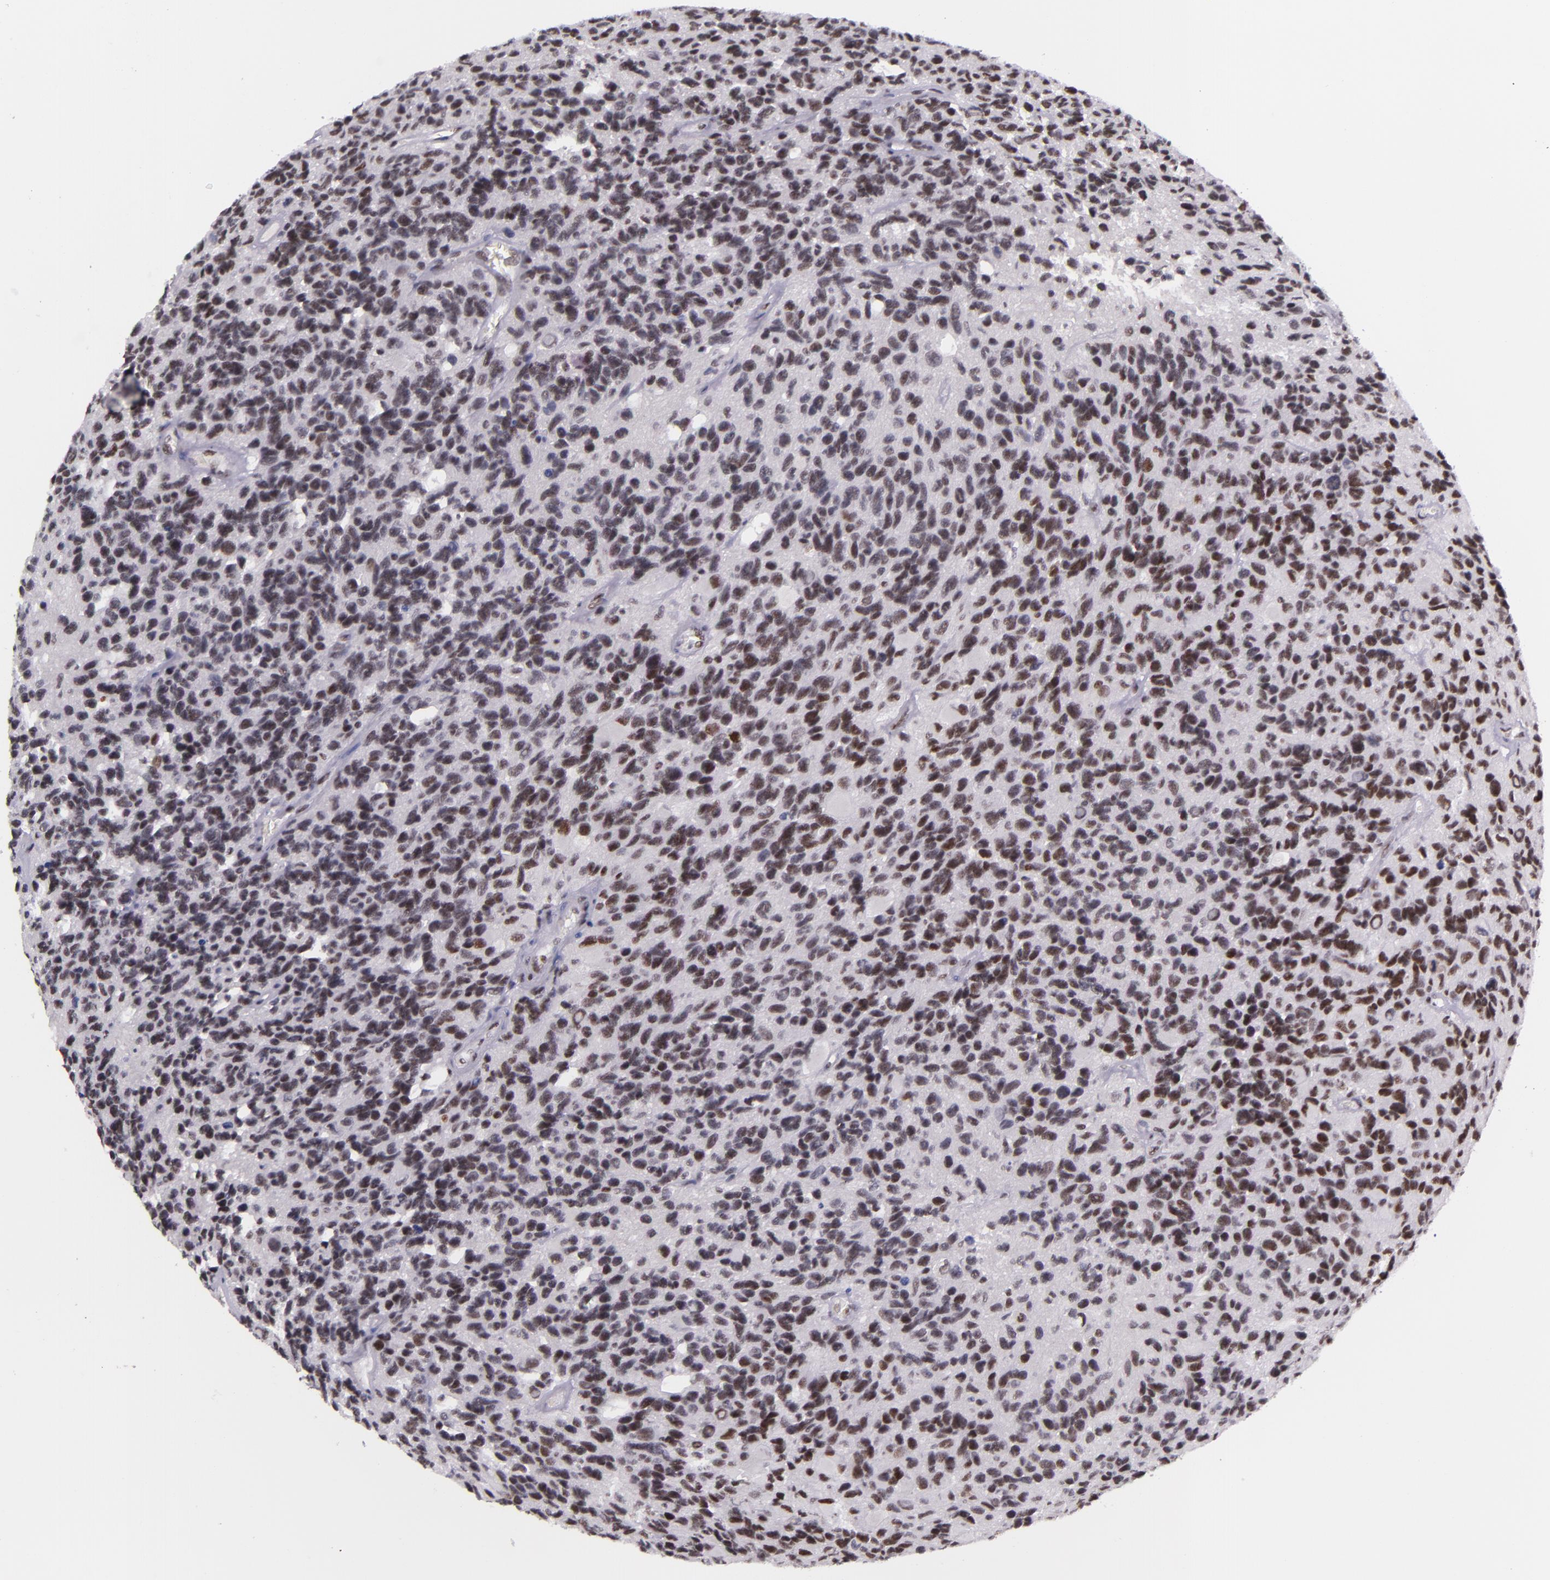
{"staining": {"intensity": "strong", "quantity": ">75%", "location": "nuclear"}, "tissue": "glioma", "cell_type": "Tumor cells", "image_type": "cancer", "snomed": [{"axis": "morphology", "description": "Glioma, malignant, High grade"}, {"axis": "topography", "description": "Brain"}], "caption": "A brown stain shows strong nuclear staining of a protein in malignant glioma (high-grade) tumor cells.", "gene": "GPKOW", "patient": {"sex": "male", "age": 77}}